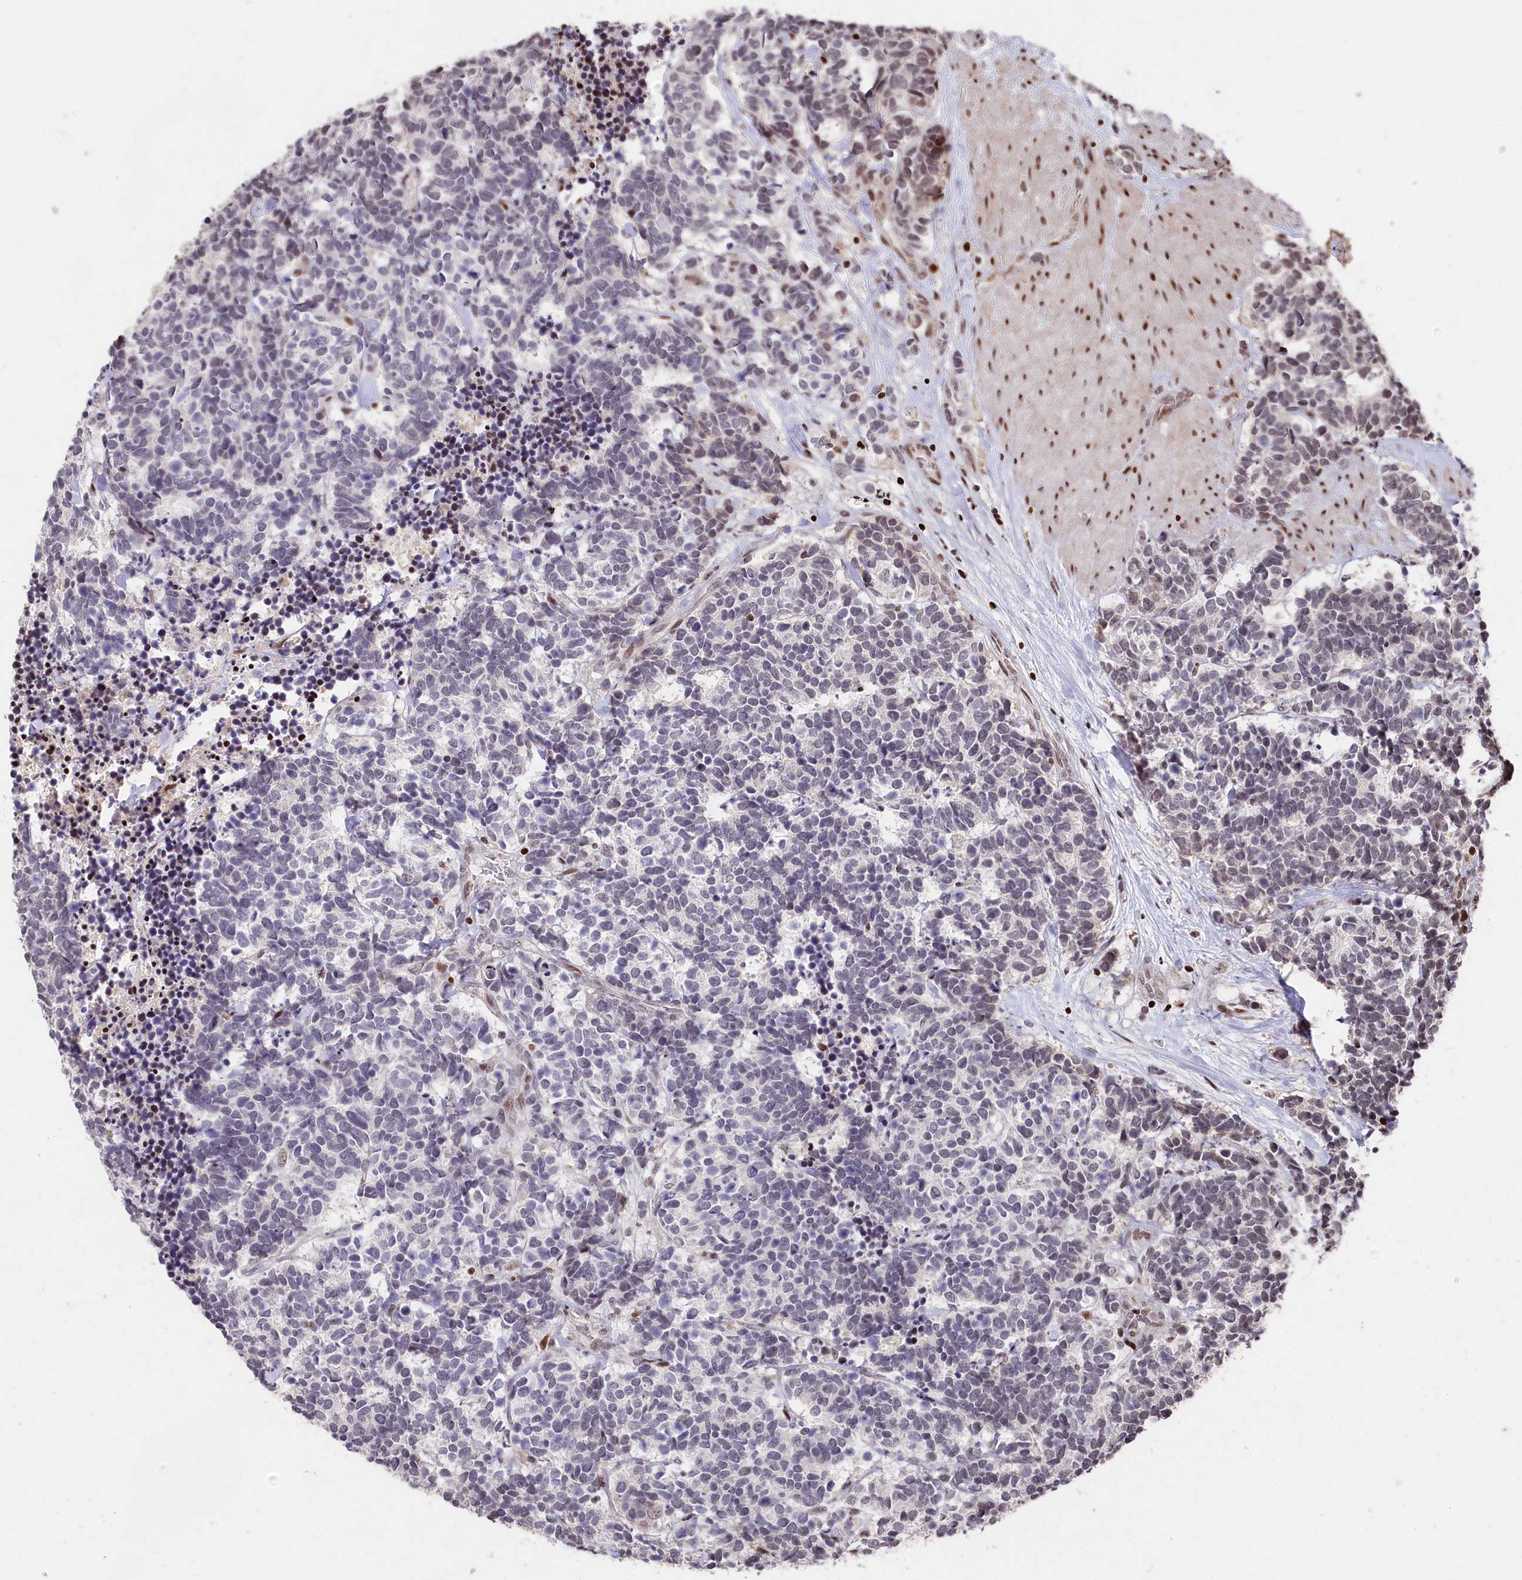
{"staining": {"intensity": "negative", "quantity": "none", "location": "none"}, "tissue": "carcinoid", "cell_type": "Tumor cells", "image_type": "cancer", "snomed": [{"axis": "morphology", "description": "Carcinoma, NOS"}, {"axis": "morphology", "description": "Carcinoid, malignant, NOS"}, {"axis": "topography", "description": "Urinary bladder"}], "caption": "An immunohistochemistry (IHC) micrograph of carcinoma is shown. There is no staining in tumor cells of carcinoma.", "gene": "MCF2L2", "patient": {"sex": "male", "age": 57}}